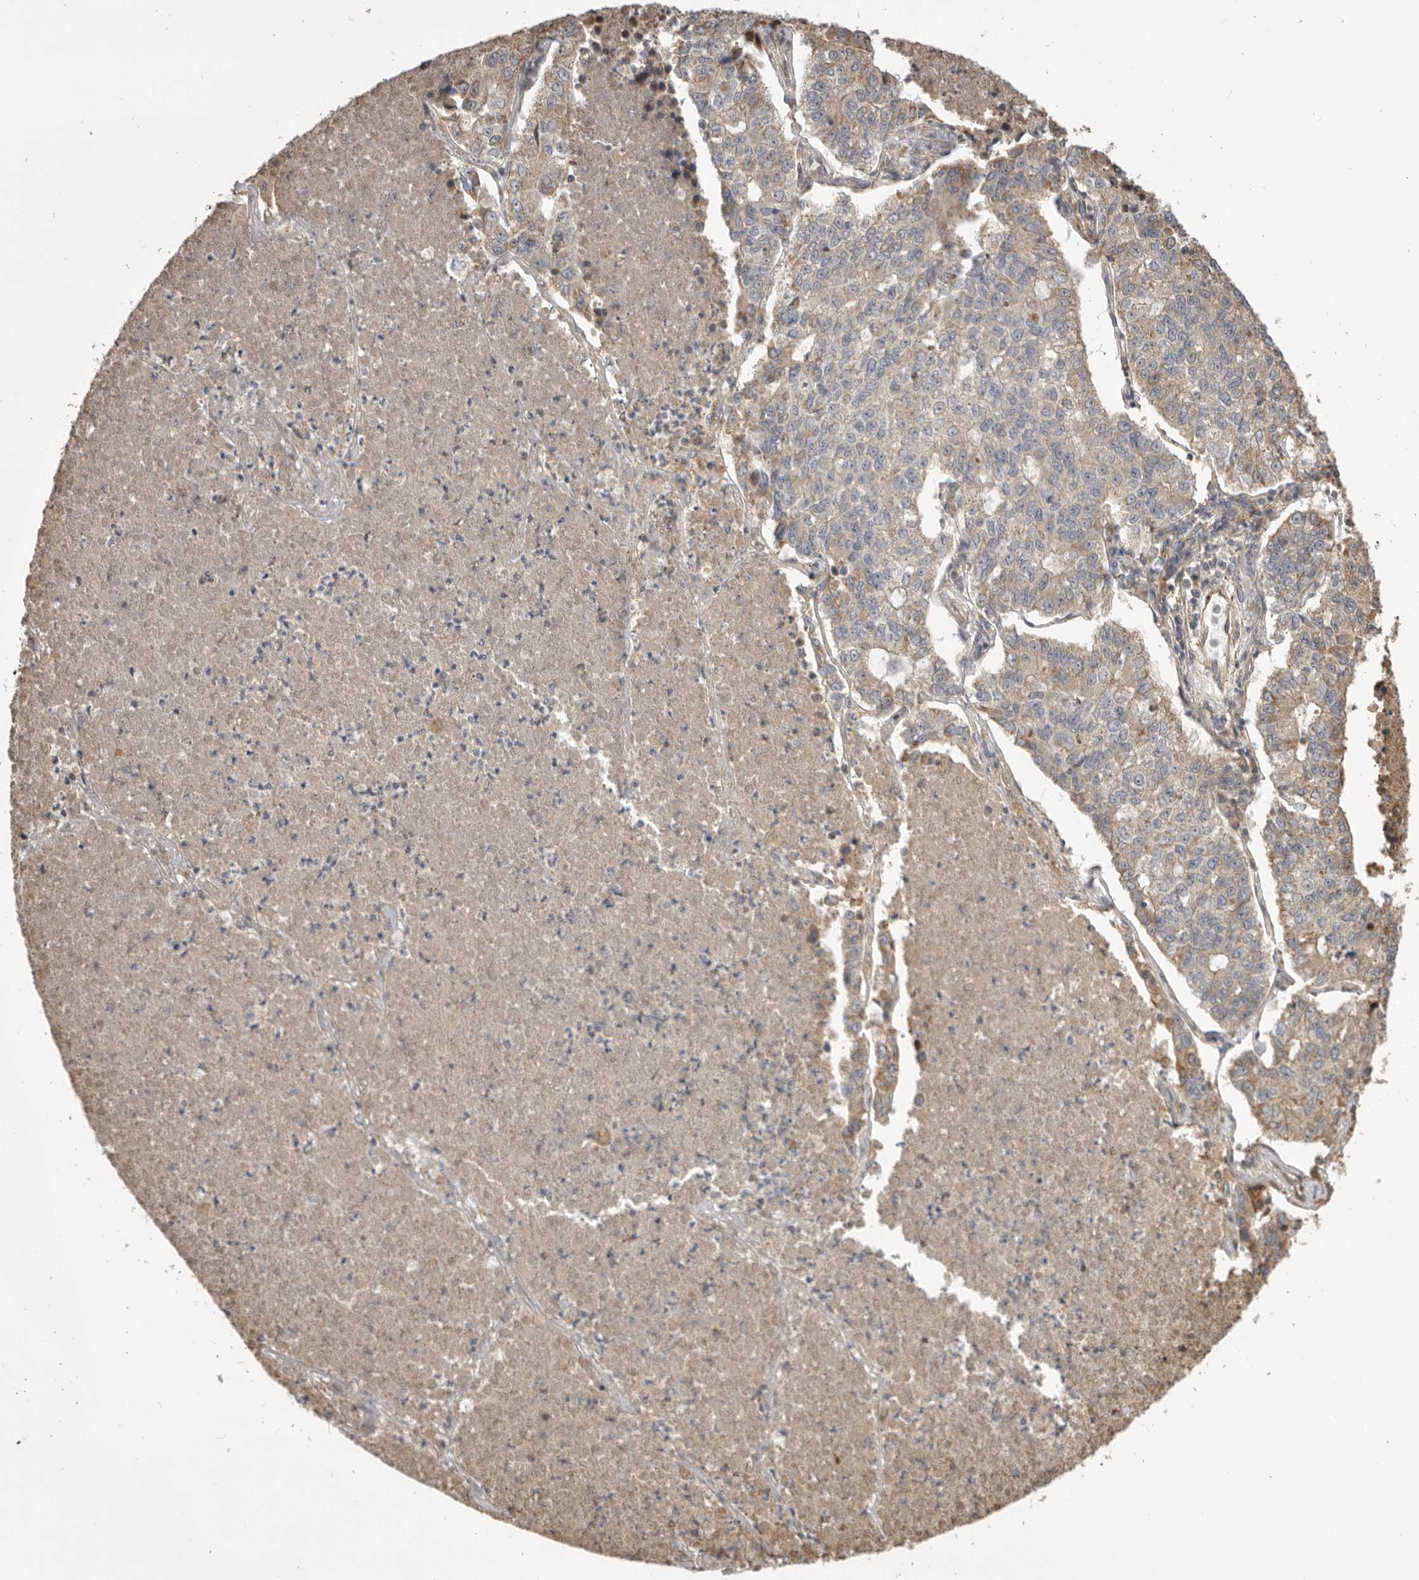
{"staining": {"intensity": "negative", "quantity": "none", "location": "none"}, "tissue": "lung cancer", "cell_type": "Tumor cells", "image_type": "cancer", "snomed": [{"axis": "morphology", "description": "Adenocarcinoma, NOS"}, {"axis": "topography", "description": "Lung"}], "caption": "A high-resolution photomicrograph shows immunohistochemistry (IHC) staining of lung adenocarcinoma, which shows no significant positivity in tumor cells.", "gene": "DPH7", "patient": {"sex": "male", "age": 49}}